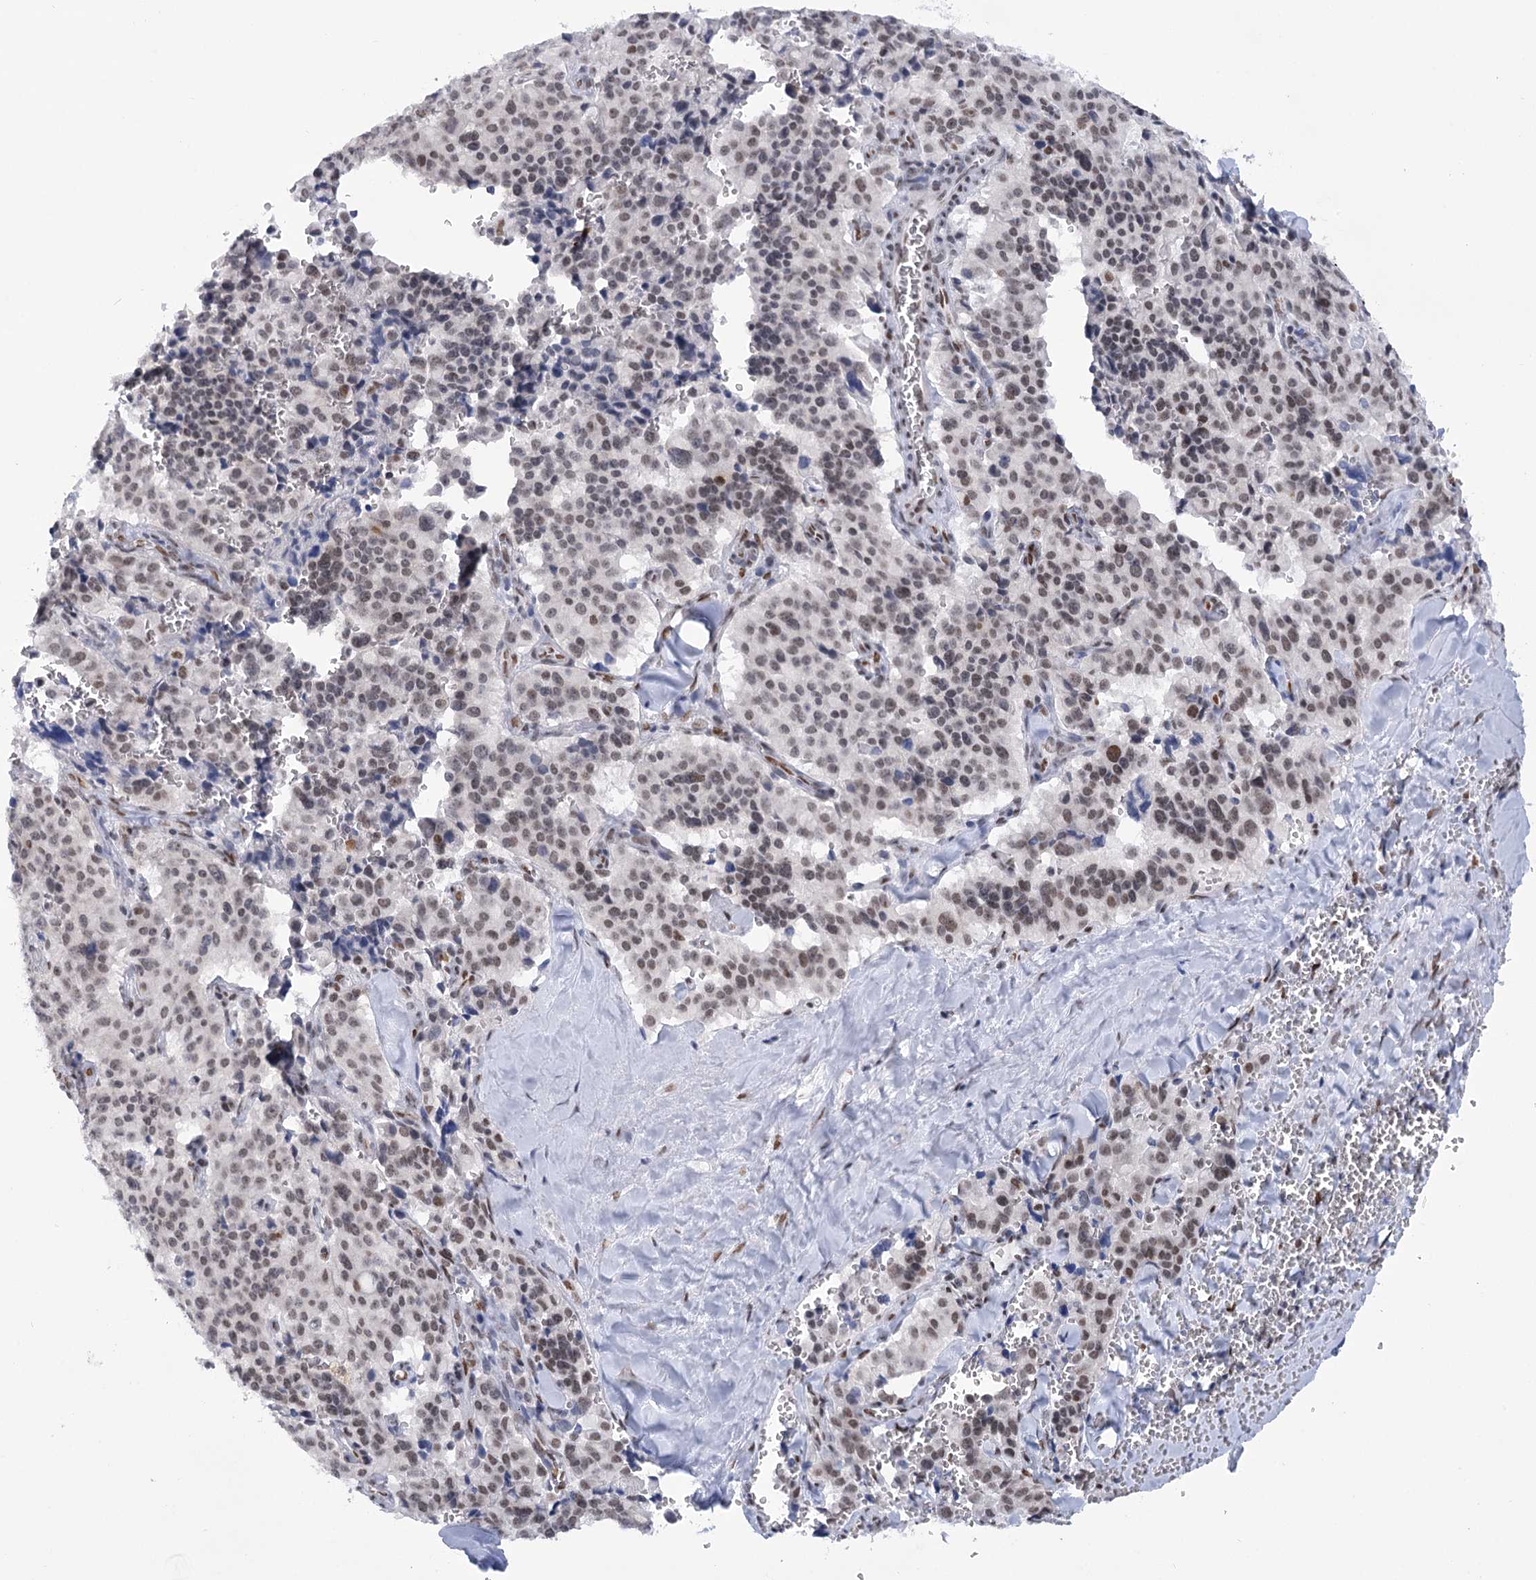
{"staining": {"intensity": "weak", "quantity": "25%-75%", "location": "nuclear"}, "tissue": "pancreatic cancer", "cell_type": "Tumor cells", "image_type": "cancer", "snomed": [{"axis": "morphology", "description": "Adenocarcinoma, NOS"}, {"axis": "topography", "description": "Pancreas"}], "caption": "Immunohistochemical staining of human pancreatic cancer shows weak nuclear protein staining in about 25%-75% of tumor cells. Nuclei are stained in blue.", "gene": "HNRNPA0", "patient": {"sex": "male", "age": 65}}